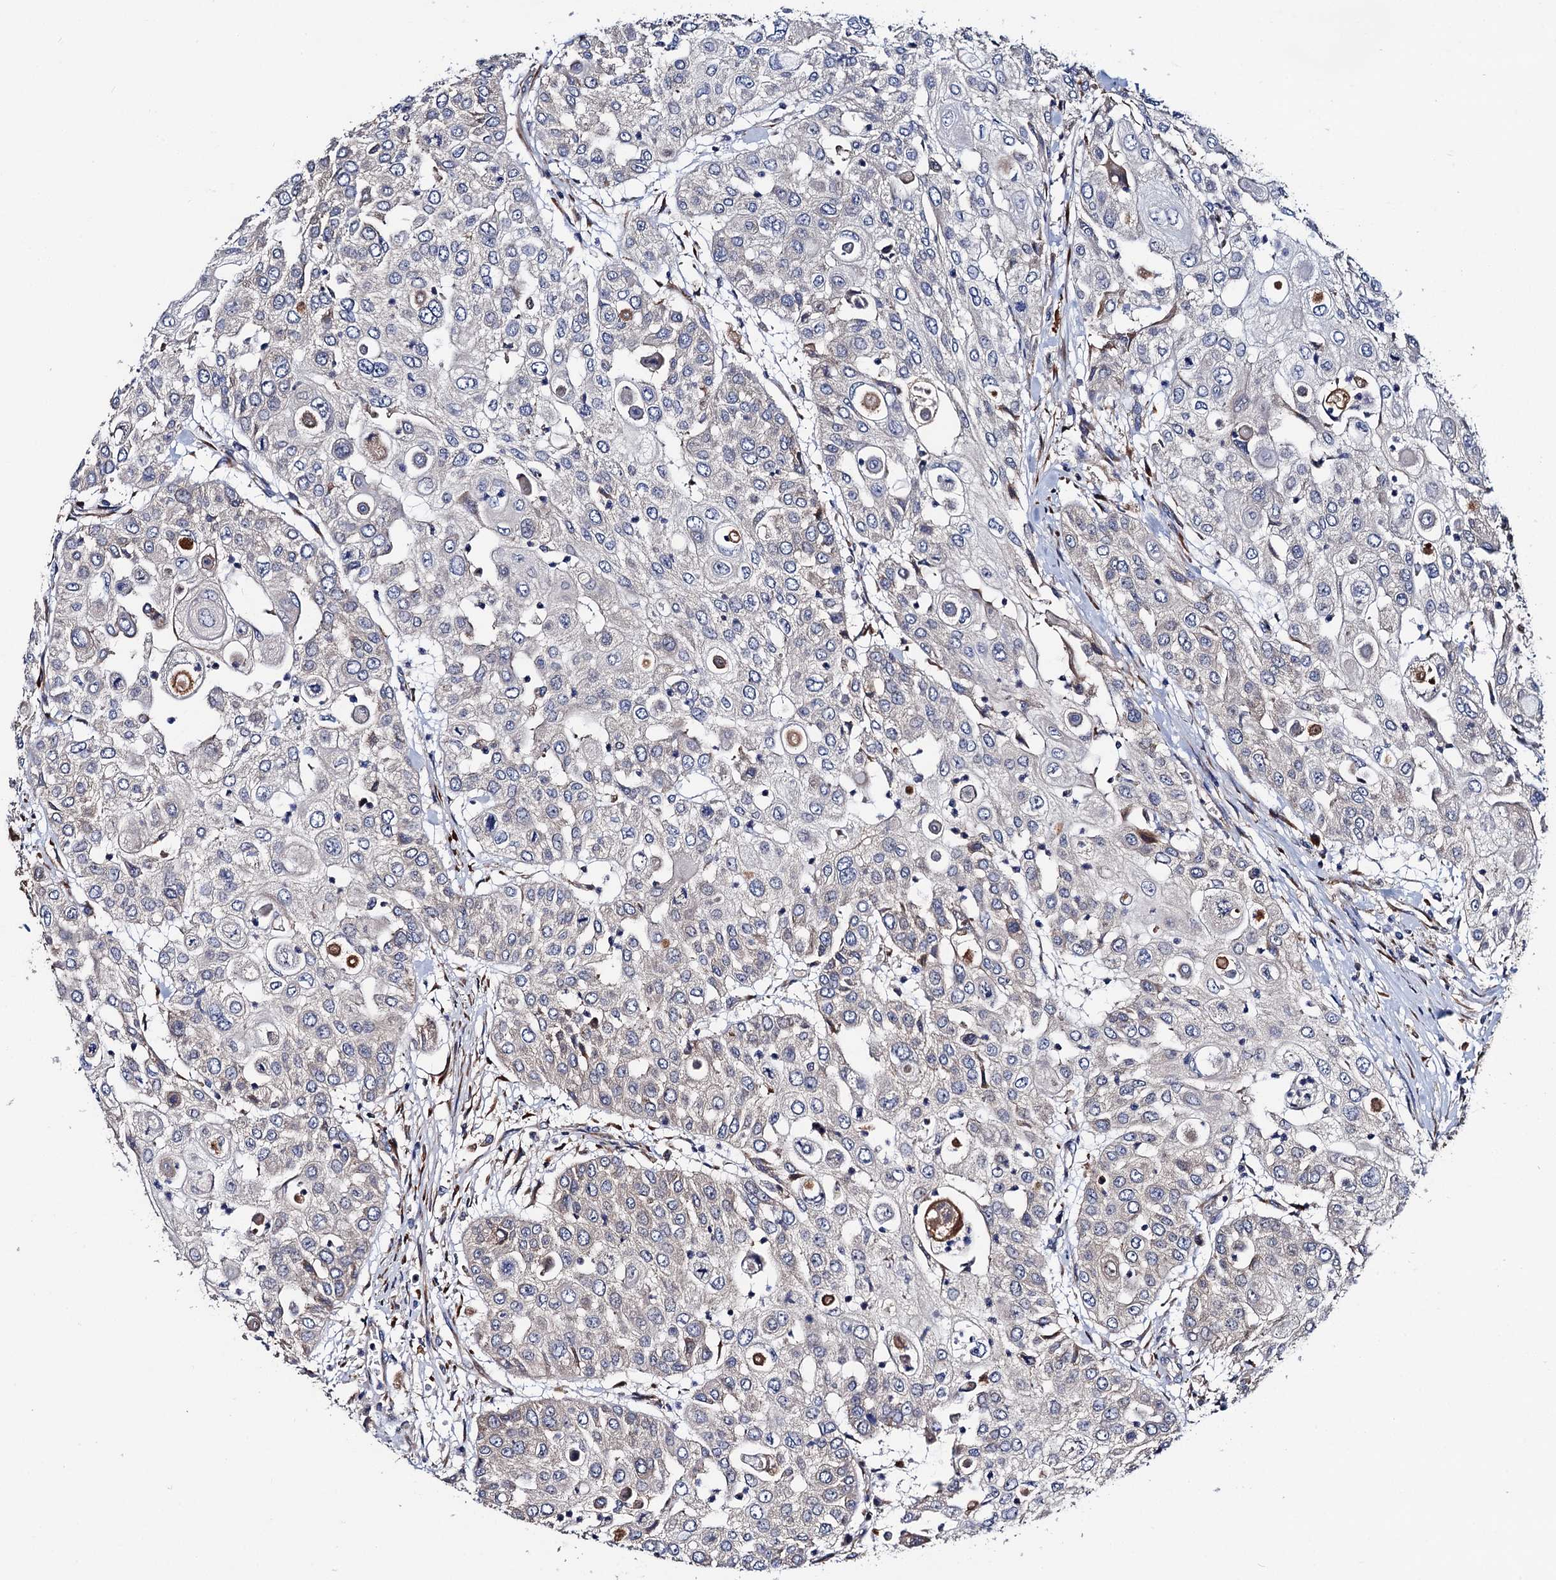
{"staining": {"intensity": "negative", "quantity": "none", "location": "none"}, "tissue": "urothelial cancer", "cell_type": "Tumor cells", "image_type": "cancer", "snomed": [{"axis": "morphology", "description": "Urothelial carcinoma, High grade"}, {"axis": "topography", "description": "Urinary bladder"}], "caption": "Tumor cells are negative for brown protein staining in urothelial cancer.", "gene": "TRMT112", "patient": {"sex": "female", "age": 79}}